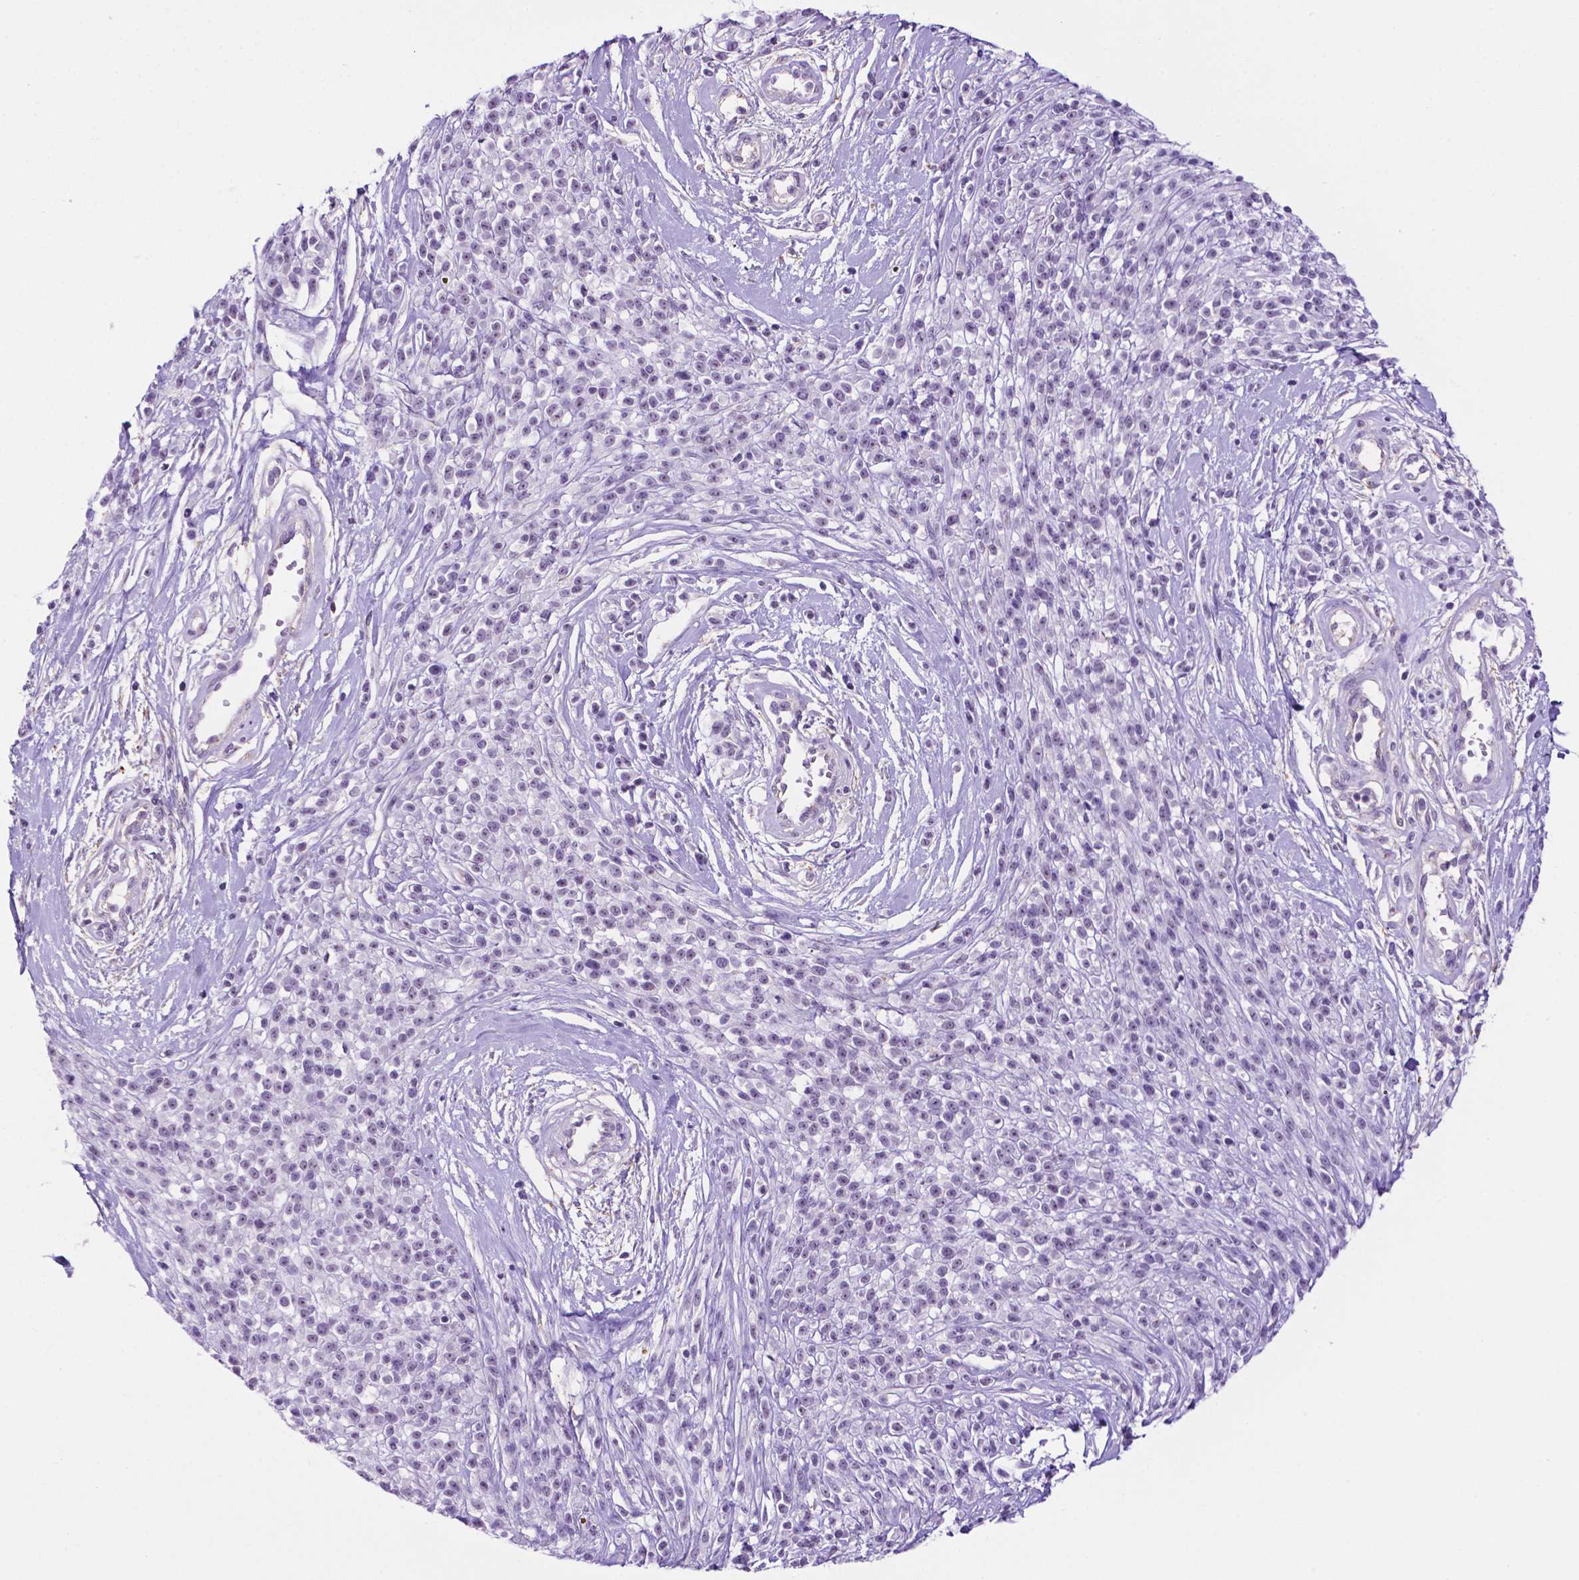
{"staining": {"intensity": "negative", "quantity": "none", "location": "none"}, "tissue": "melanoma", "cell_type": "Tumor cells", "image_type": "cancer", "snomed": [{"axis": "morphology", "description": "Malignant melanoma, NOS"}, {"axis": "topography", "description": "Skin"}, {"axis": "topography", "description": "Skin of trunk"}], "caption": "Immunohistochemical staining of human melanoma reveals no significant positivity in tumor cells.", "gene": "TACSTD2", "patient": {"sex": "male", "age": 74}}